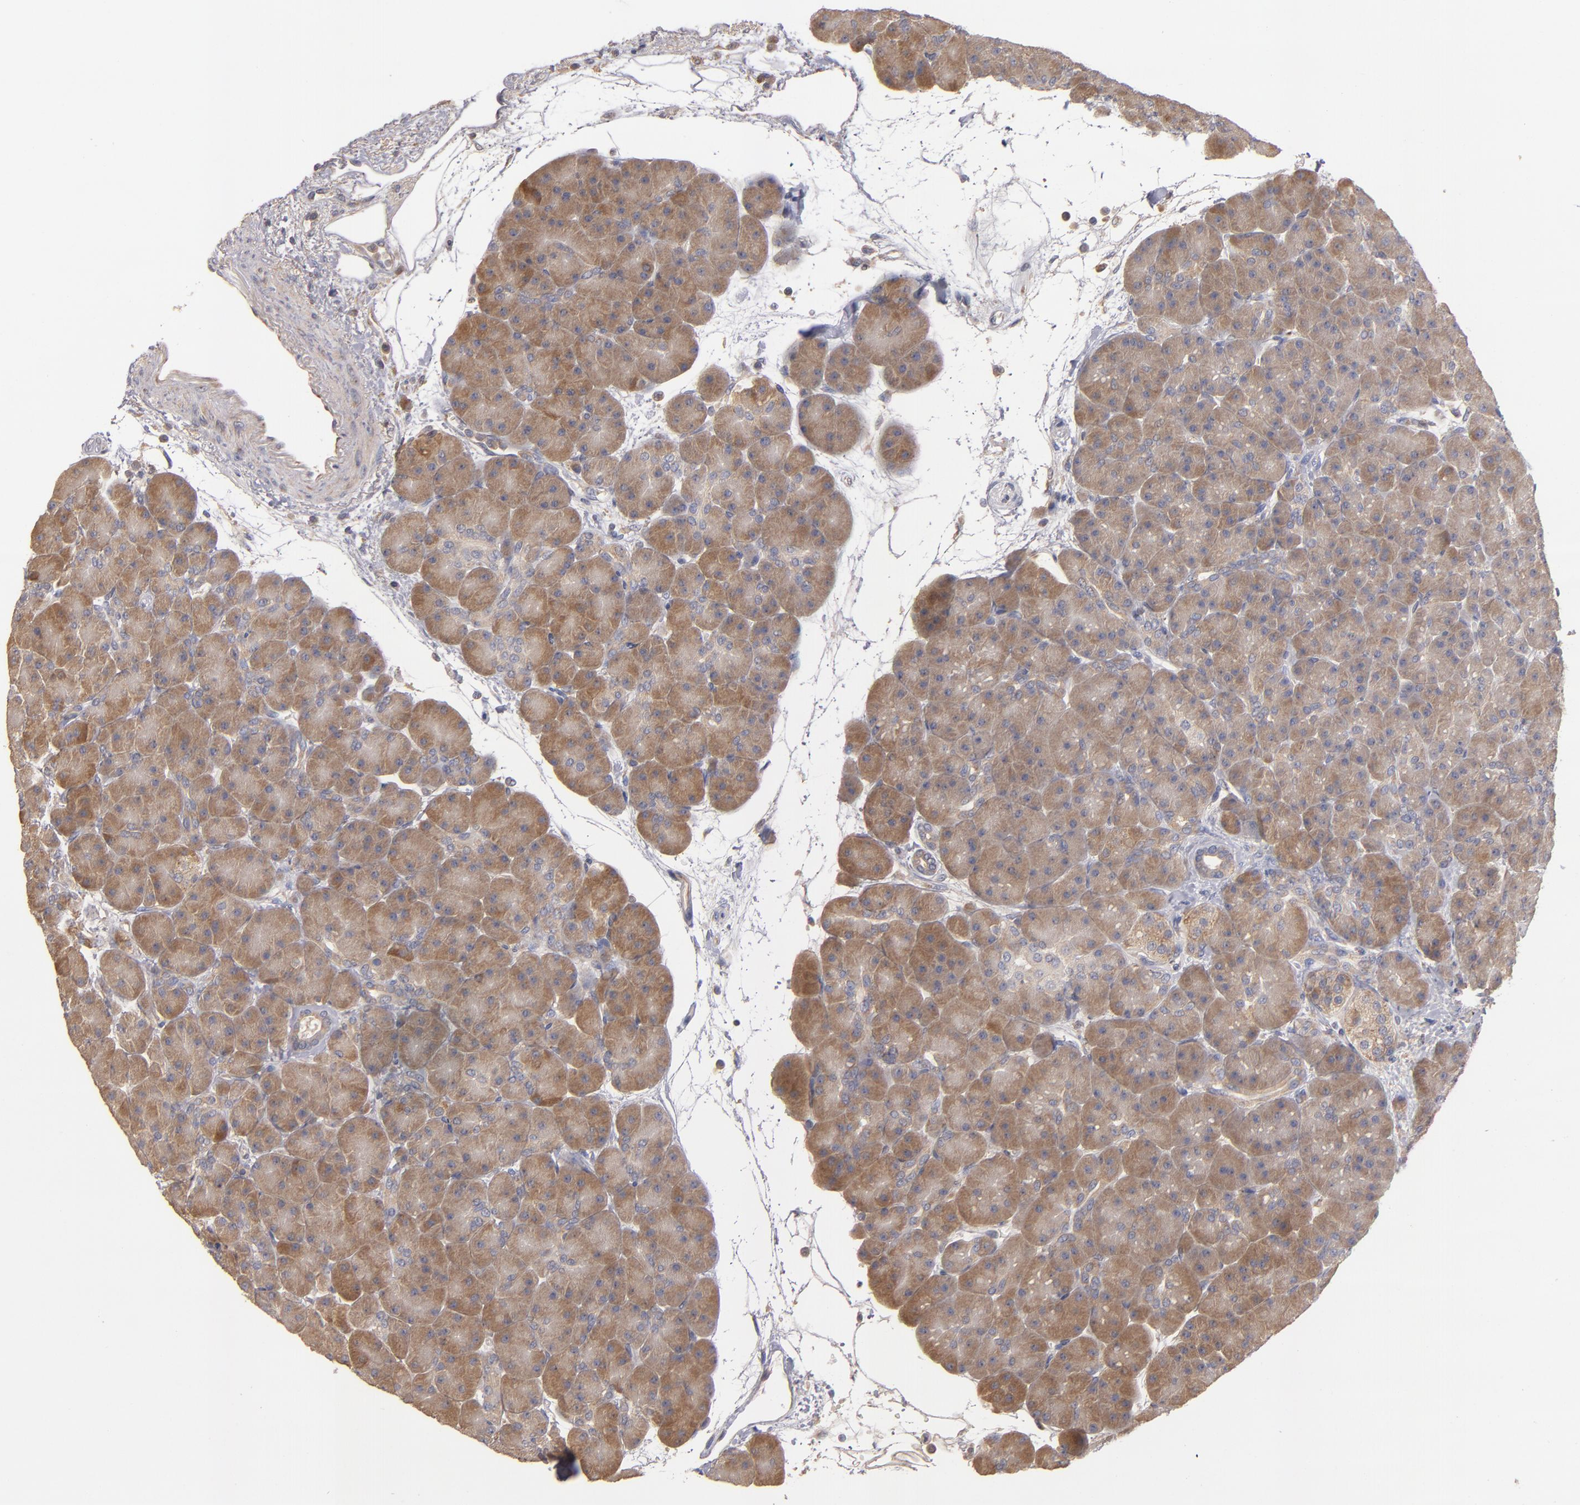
{"staining": {"intensity": "moderate", "quantity": ">75%", "location": "cytoplasmic/membranous"}, "tissue": "pancreas", "cell_type": "Exocrine glandular cells", "image_type": "normal", "snomed": [{"axis": "morphology", "description": "Normal tissue, NOS"}, {"axis": "topography", "description": "Pancreas"}], "caption": "Unremarkable pancreas shows moderate cytoplasmic/membranous expression in about >75% of exocrine glandular cells, visualized by immunohistochemistry. The staining was performed using DAB (3,3'-diaminobenzidine), with brown indicating positive protein expression. Nuclei are stained blue with hematoxylin.", "gene": "UPF3B", "patient": {"sex": "female", "age": 43}}